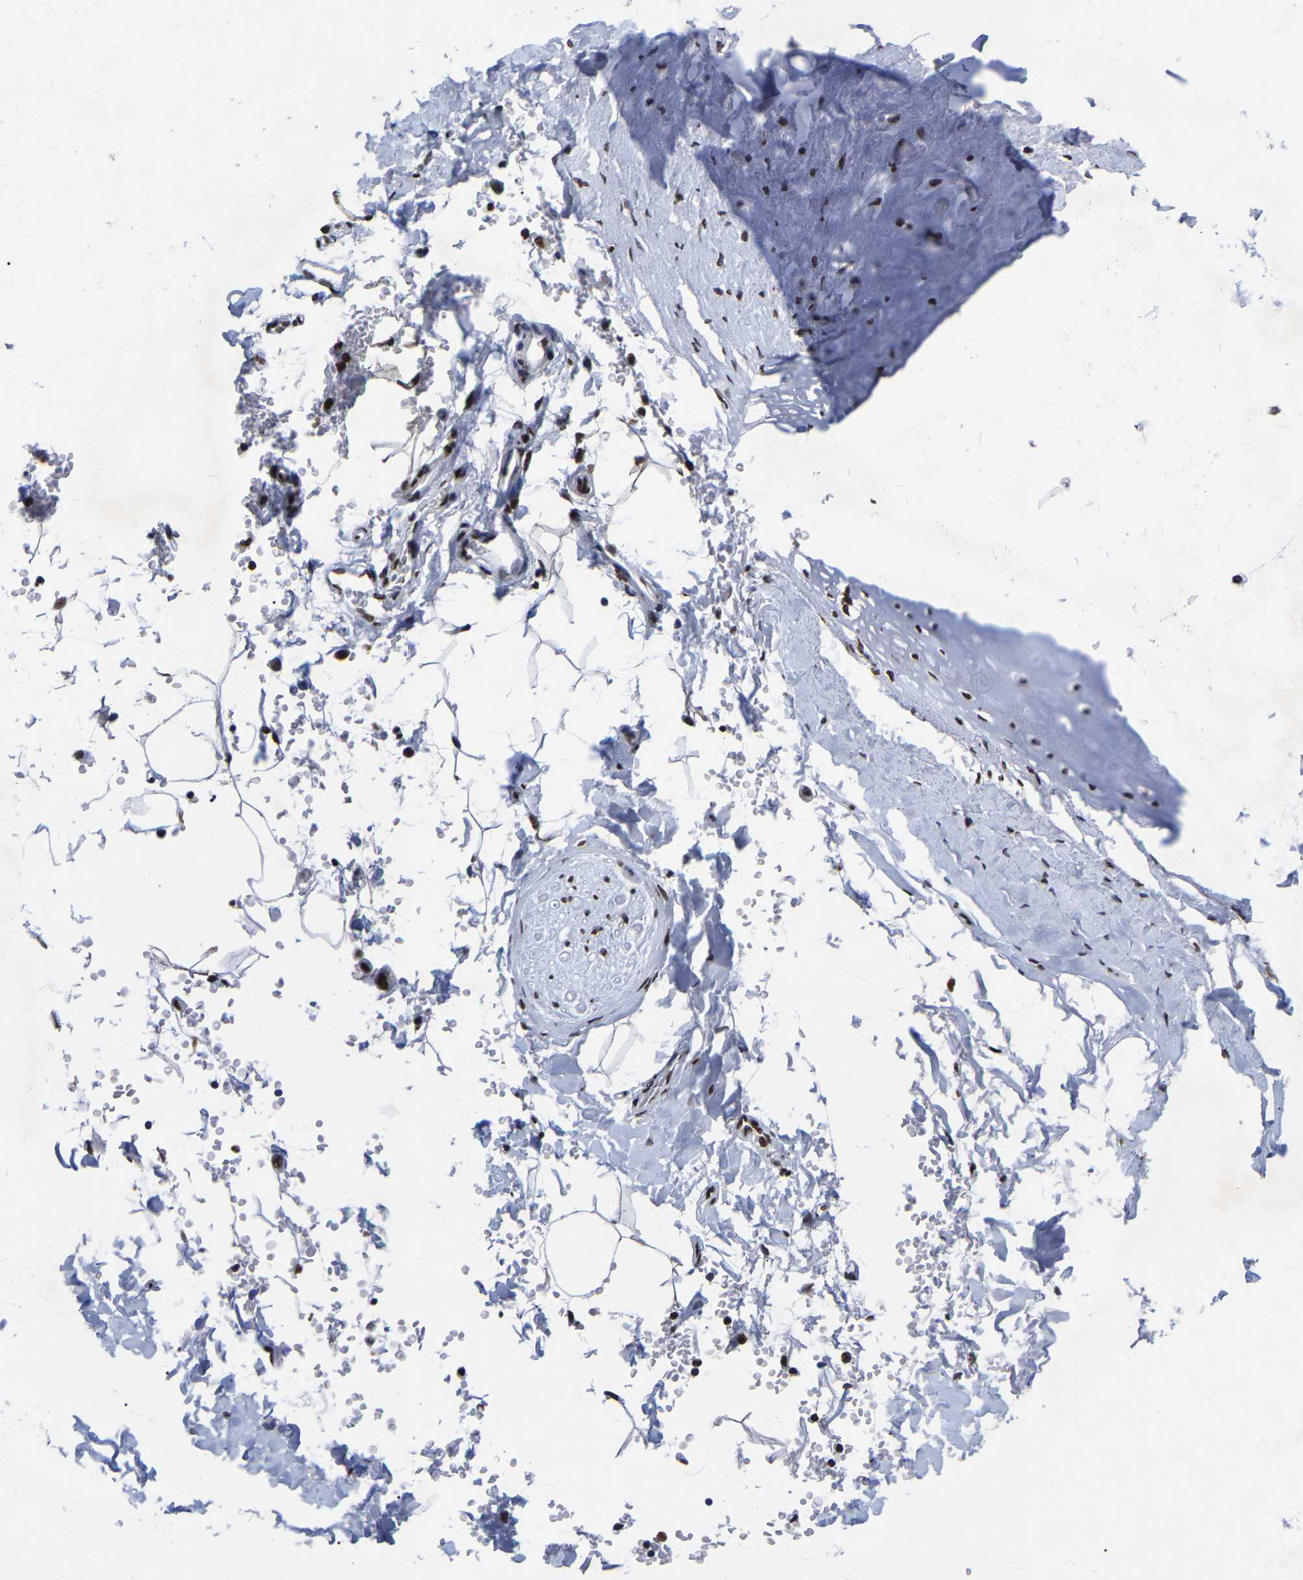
{"staining": {"intensity": "moderate", "quantity": ">75%", "location": "nuclear"}, "tissue": "adipose tissue", "cell_type": "Adipocytes", "image_type": "normal", "snomed": [{"axis": "morphology", "description": "Normal tissue, NOS"}, {"axis": "topography", "description": "Cartilage tissue"}, {"axis": "topography", "description": "Bronchus"}], "caption": "Brown immunohistochemical staining in benign adipose tissue demonstrates moderate nuclear positivity in approximately >75% of adipocytes.", "gene": "PRCC", "patient": {"sex": "female", "age": 73}}